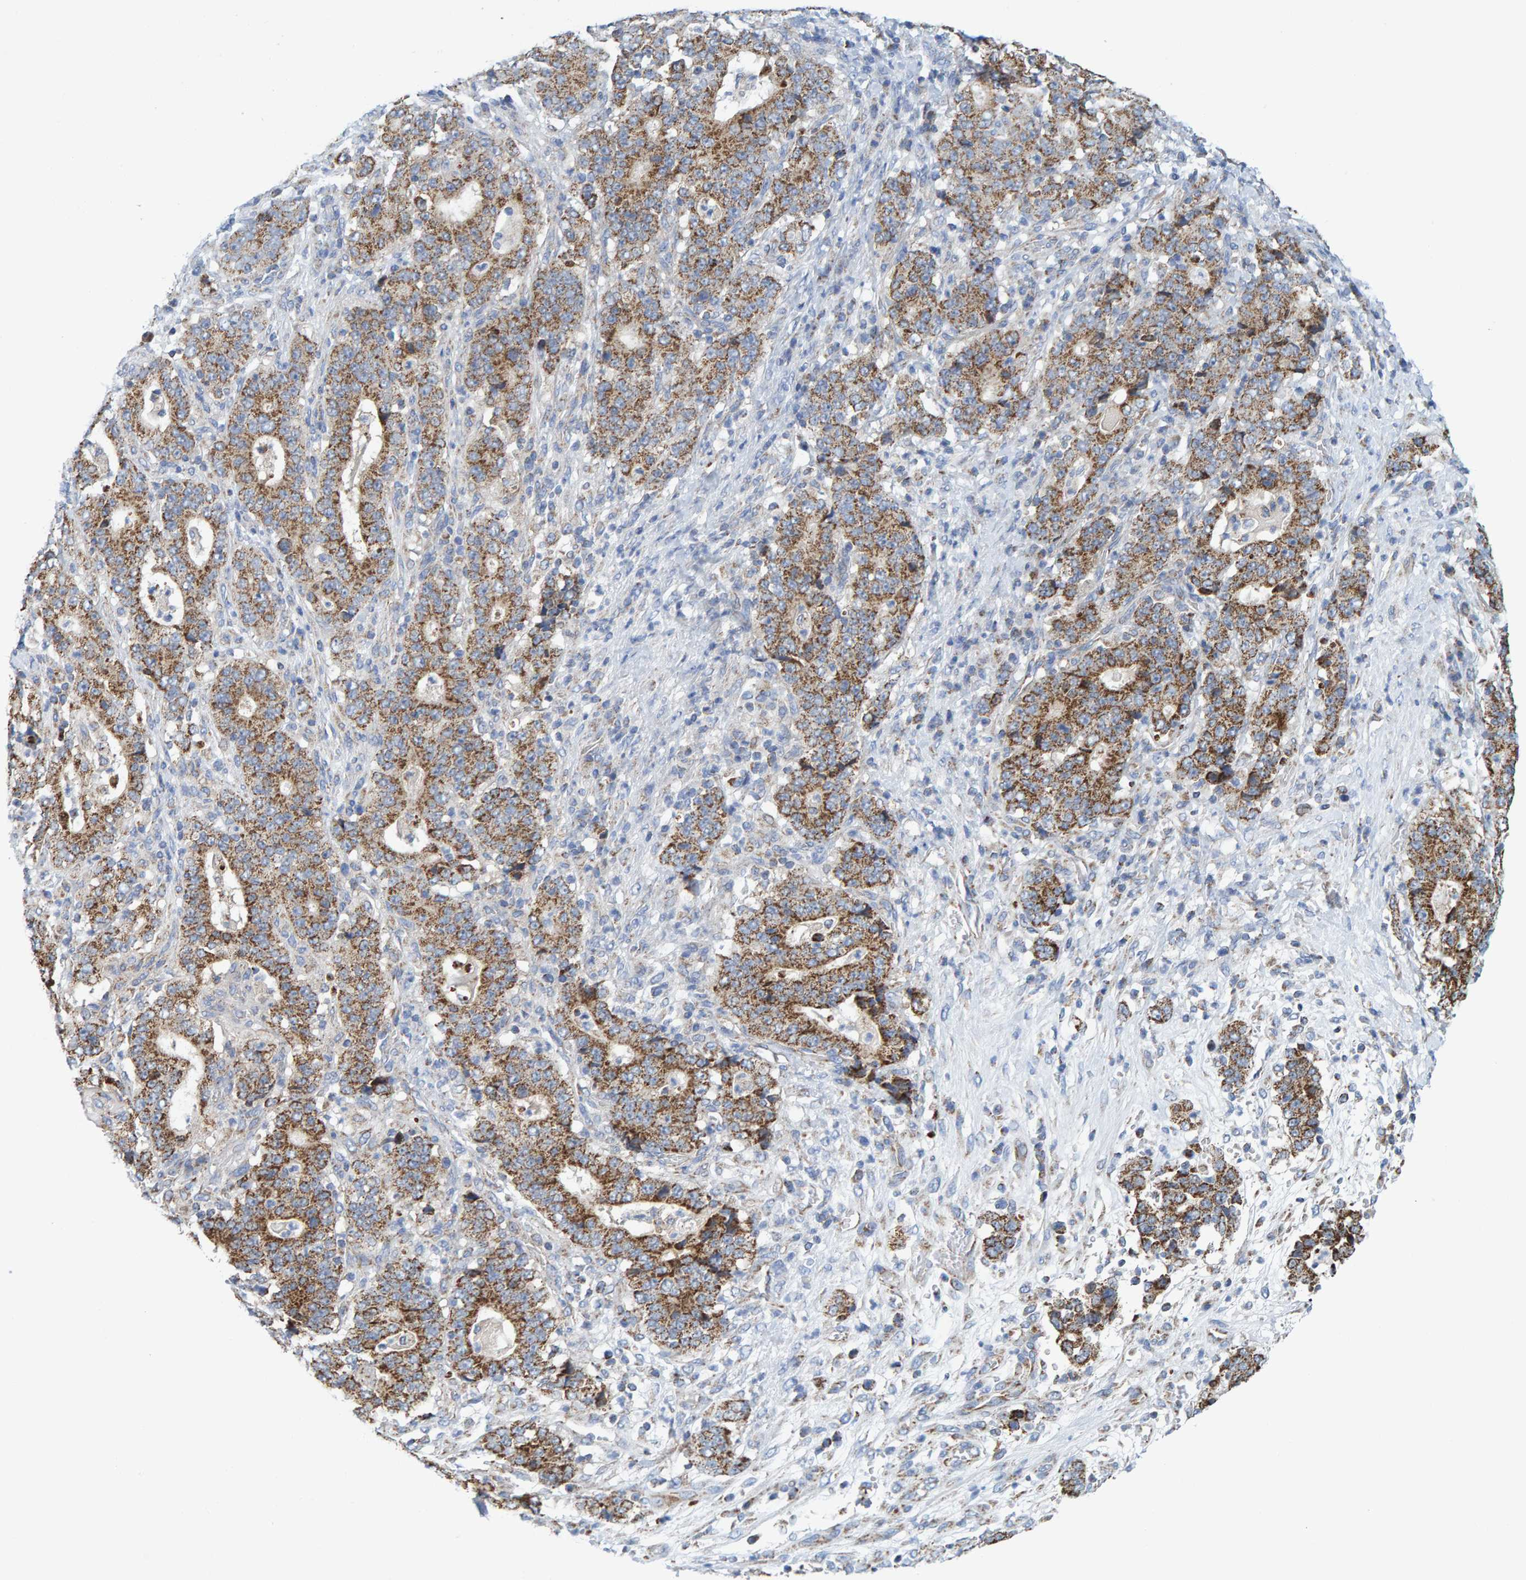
{"staining": {"intensity": "strong", "quantity": "25%-75%", "location": "cytoplasmic/membranous"}, "tissue": "stomach cancer", "cell_type": "Tumor cells", "image_type": "cancer", "snomed": [{"axis": "morphology", "description": "Normal tissue, NOS"}, {"axis": "morphology", "description": "Adenocarcinoma, NOS"}, {"axis": "topography", "description": "Stomach, upper"}, {"axis": "topography", "description": "Stomach"}], "caption": "Protein expression analysis of stomach cancer shows strong cytoplasmic/membranous positivity in approximately 25%-75% of tumor cells. (DAB = brown stain, brightfield microscopy at high magnification).", "gene": "MRPS7", "patient": {"sex": "male", "age": 59}}